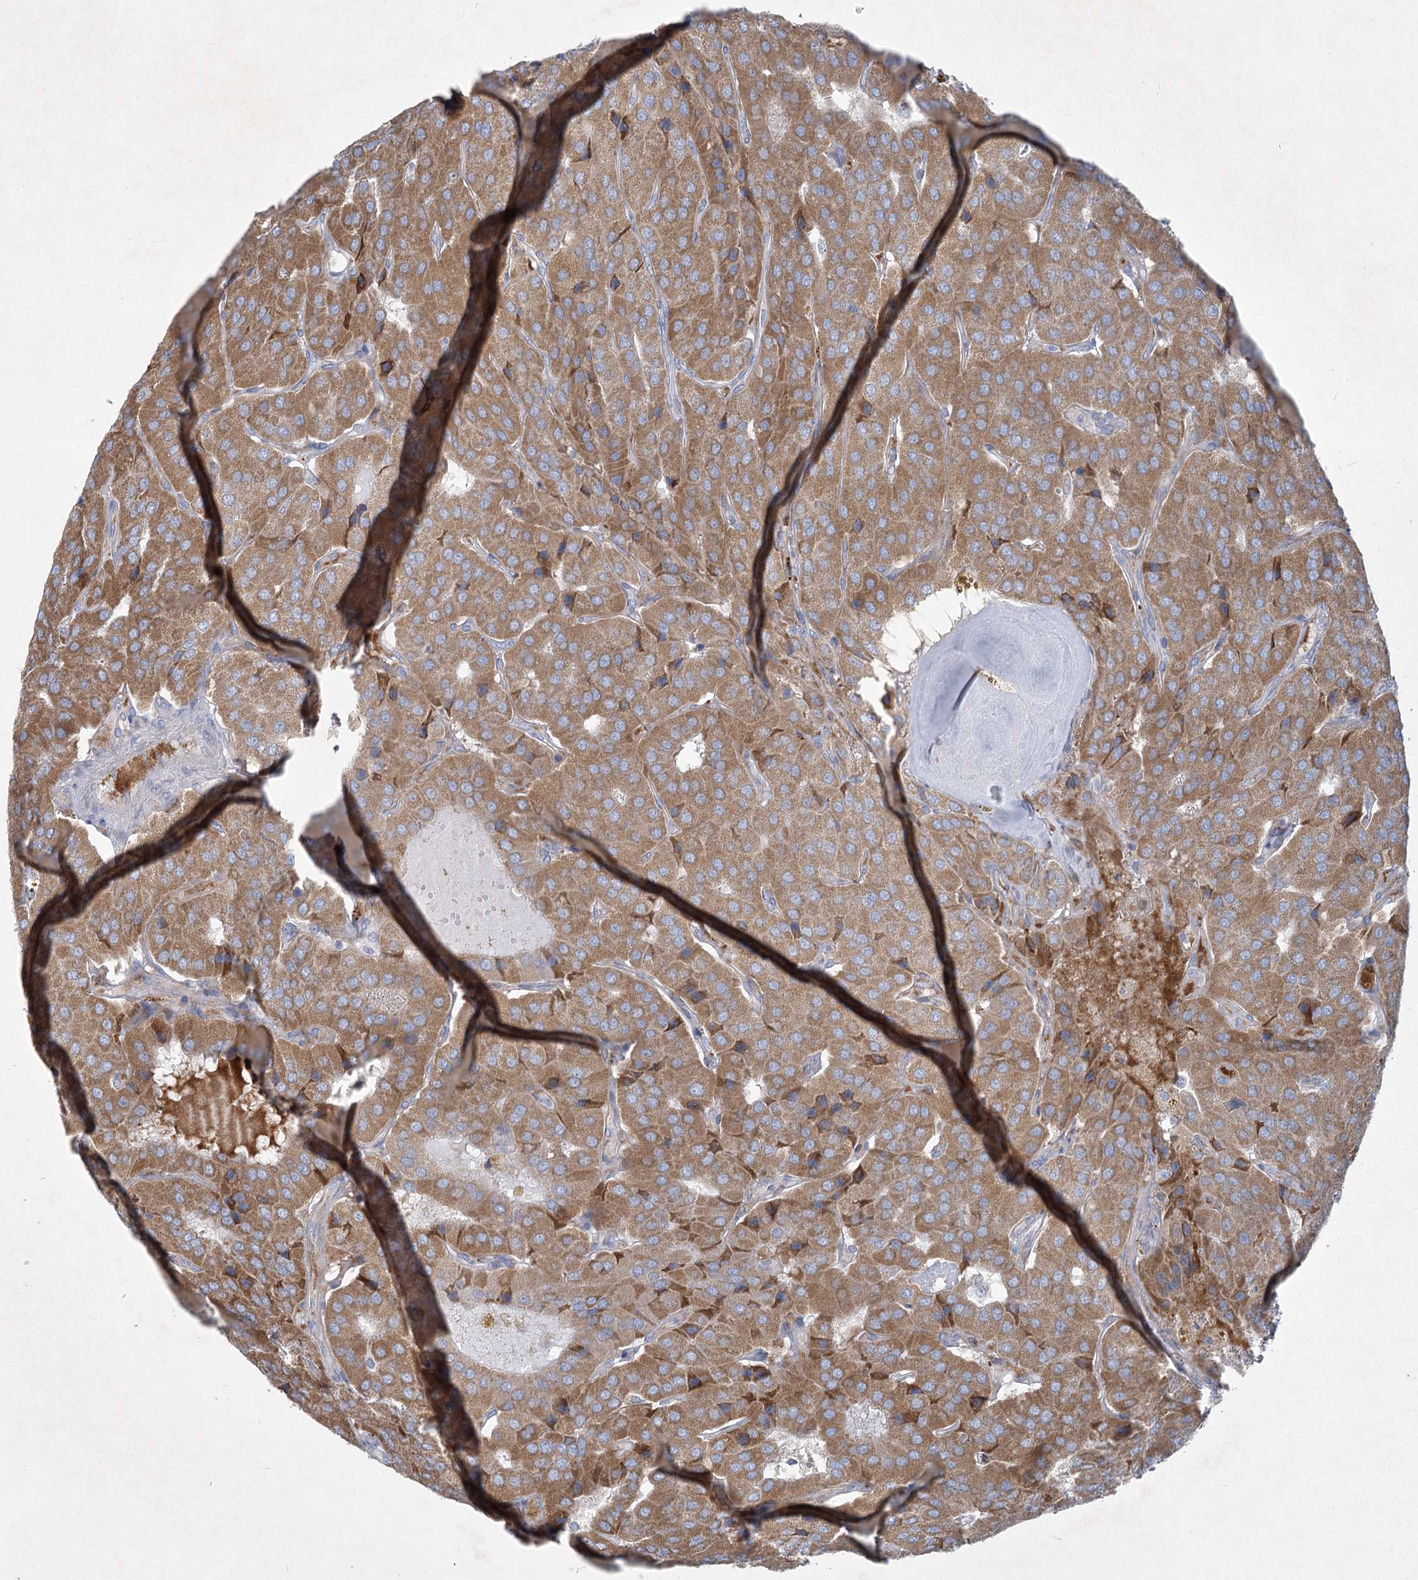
{"staining": {"intensity": "moderate", "quantity": ">75%", "location": "cytoplasmic/membranous"}, "tissue": "parathyroid gland", "cell_type": "Glandular cells", "image_type": "normal", "snomed": [{"axis": "morphology", "description": "Normal tissue, NOS"}, {"axis": "morphology", "description": "Adenoma, NOS"}, {"axis": "topography", "description": "Parathyroid gland"}], "caption": "Protein staining shows moderate cytoplasmic/membranous expression in about >75% of glandular cells in benign parathyroid gland. (DAB = brown stain, brightfield microscopy at high magnification).", "gene": "PLA2G12A", "patient": {"sex": "female", "age": 86}}